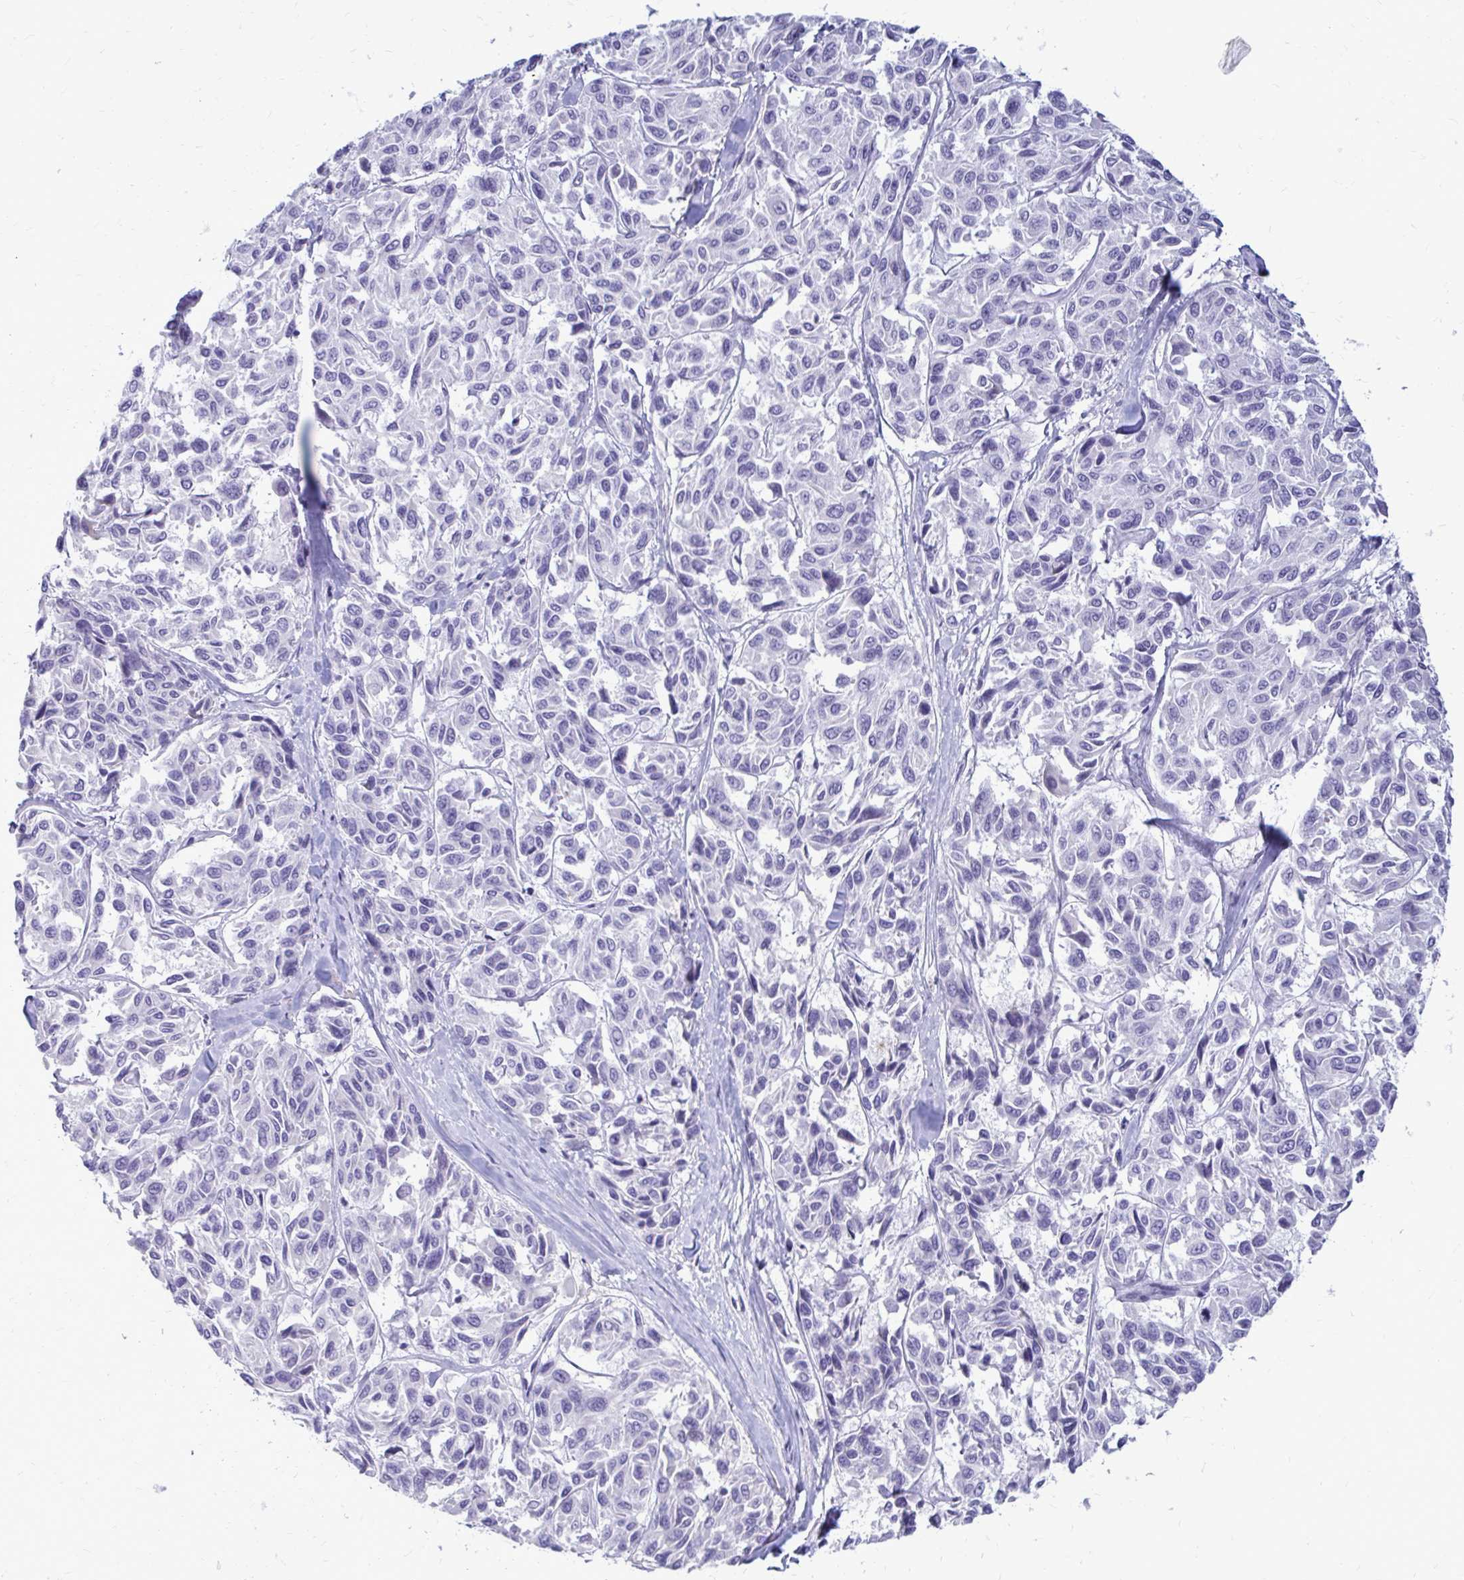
{"staining": {"intensity": "negative", "quantity": "none", "location": "none"}, "tissue": "melanoma", "cell_type": "Tumor cells", "image_type": "cancer", "snomed": [{"axis": "morphology", "description": "Malignant melanoma, NOS"}, {"axis": "topography", "description": "Skin"}], "caption": "The IHC image has no significant staining in tumor cells of malignant melanoma tissue. (Brightfield microscopy of DAB (3,3'-diaminobenzidine) IHC at high magnification).", "gene": "NANOGNB", "patient": {"sex": "female", "age": 66}}